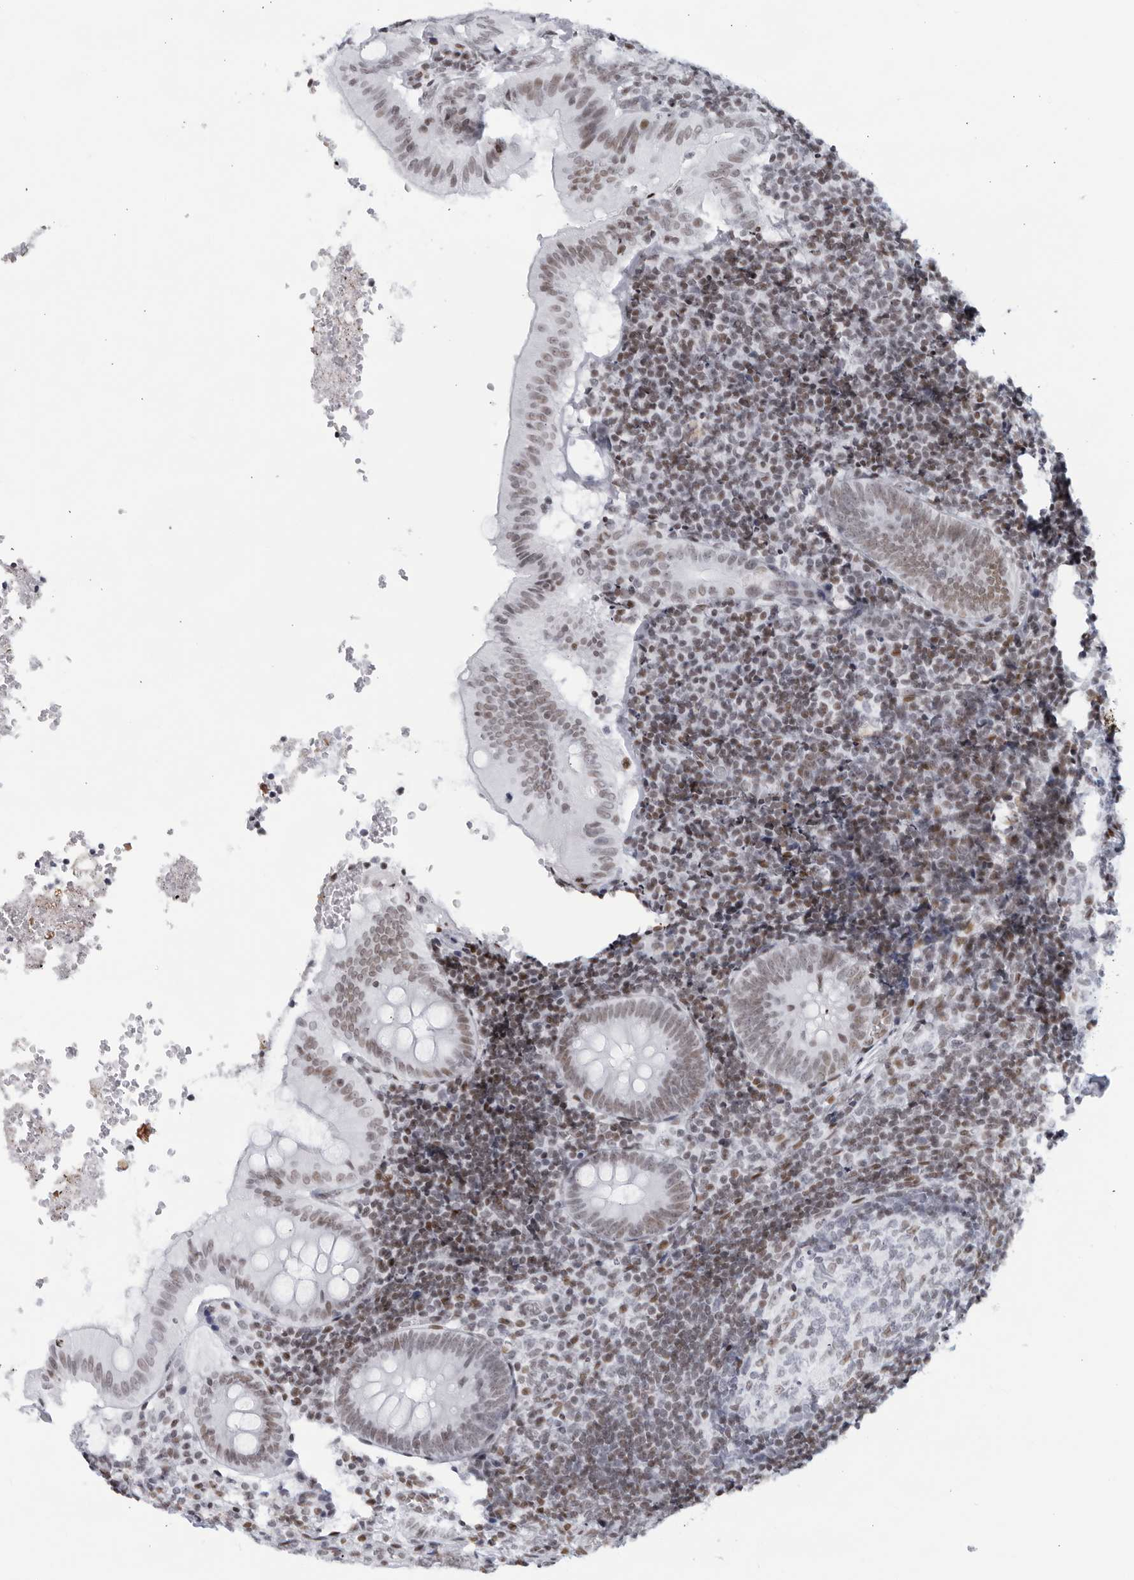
{"staining": {"intensity": "moderate", "quantity": "25%-75%", "location": "nuclear"}, "tissue": "appendix", "cell_type": "Glandular cells", "image_type": "normal", "snomed": [{"axis": "morphology", "description": "Normal tissue, NOS"}, {"axis": "topography", "description": "Appendix"}], "caption": "Immunohistochemistry histopathology image of normal appendix: appendix stained using IHC exhibits medium levels of moderate protein expression localized specifically in the nuclear of glandular cells, appearing as a nuclear brown color.", "gene": "HP1BP3", "patient": {"sex": "male", "age": 8}}